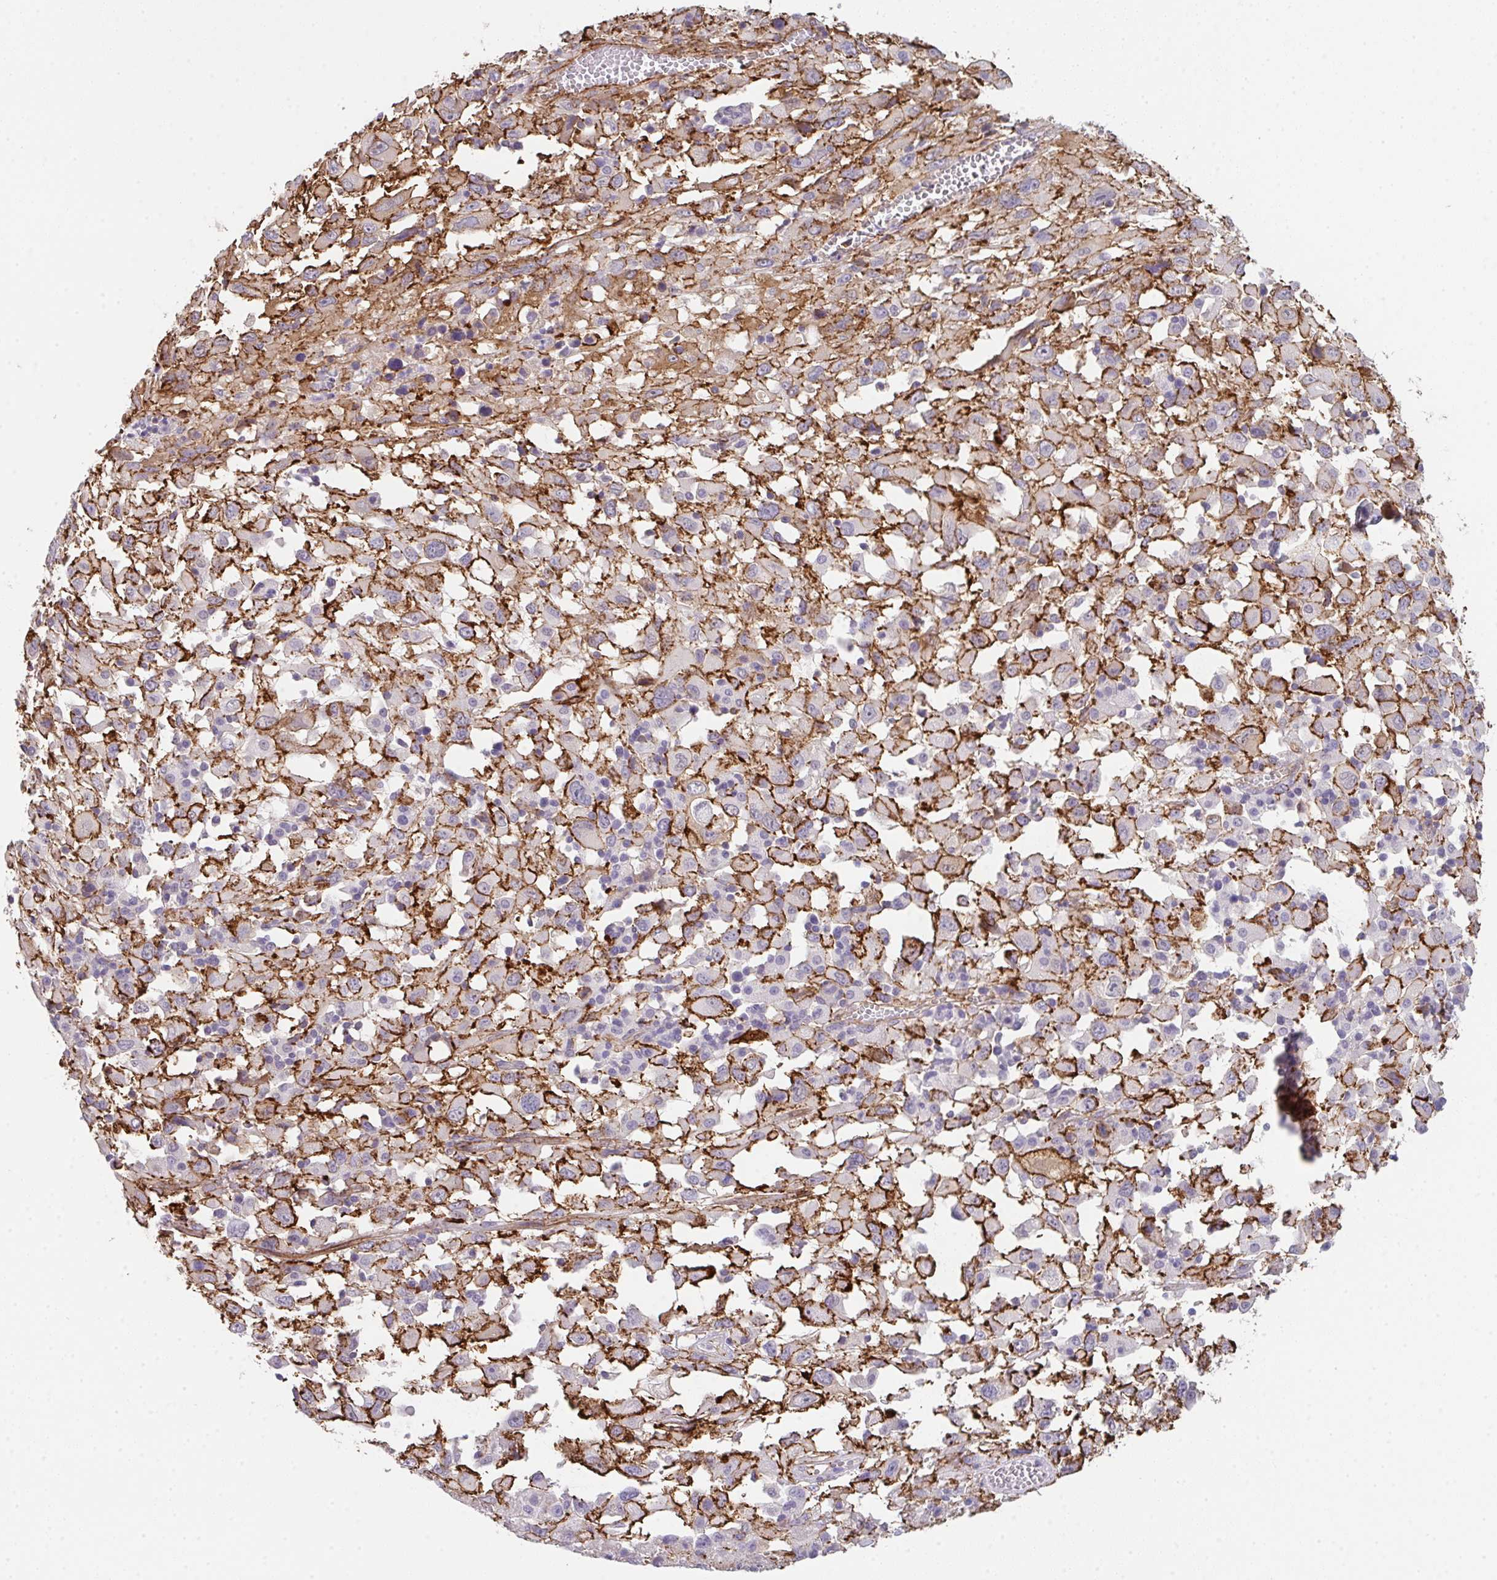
{"staining": {"intensity": "strong", "quantity": ">75%", "location": "cytoplasmic/membranous"}, "tissue": "melanoma", "cell_type": "Tumor cells", "image_type": "cancer", "snomed": [{"axis": "morphology", "description": "Malignant melanoma, Metastatic site"}, {"axis": "topography", "description": "Soft tissue"}], "caption": "IHC staining of malignant melanoma (metastatic site), which shows high levels of strong cytoplasmic/membranous expression in approximately >75% of tumor cells indicating strong cytoplasmic/membranous protein positivity. The staining was performed using DAB (3,3'-diaminobenzidine) (brown) for protein detection and nuclei were counterstained in hematoxylin (blue).", "gene": "DBN1", "patient": {"sex": "male", "age": 50}}